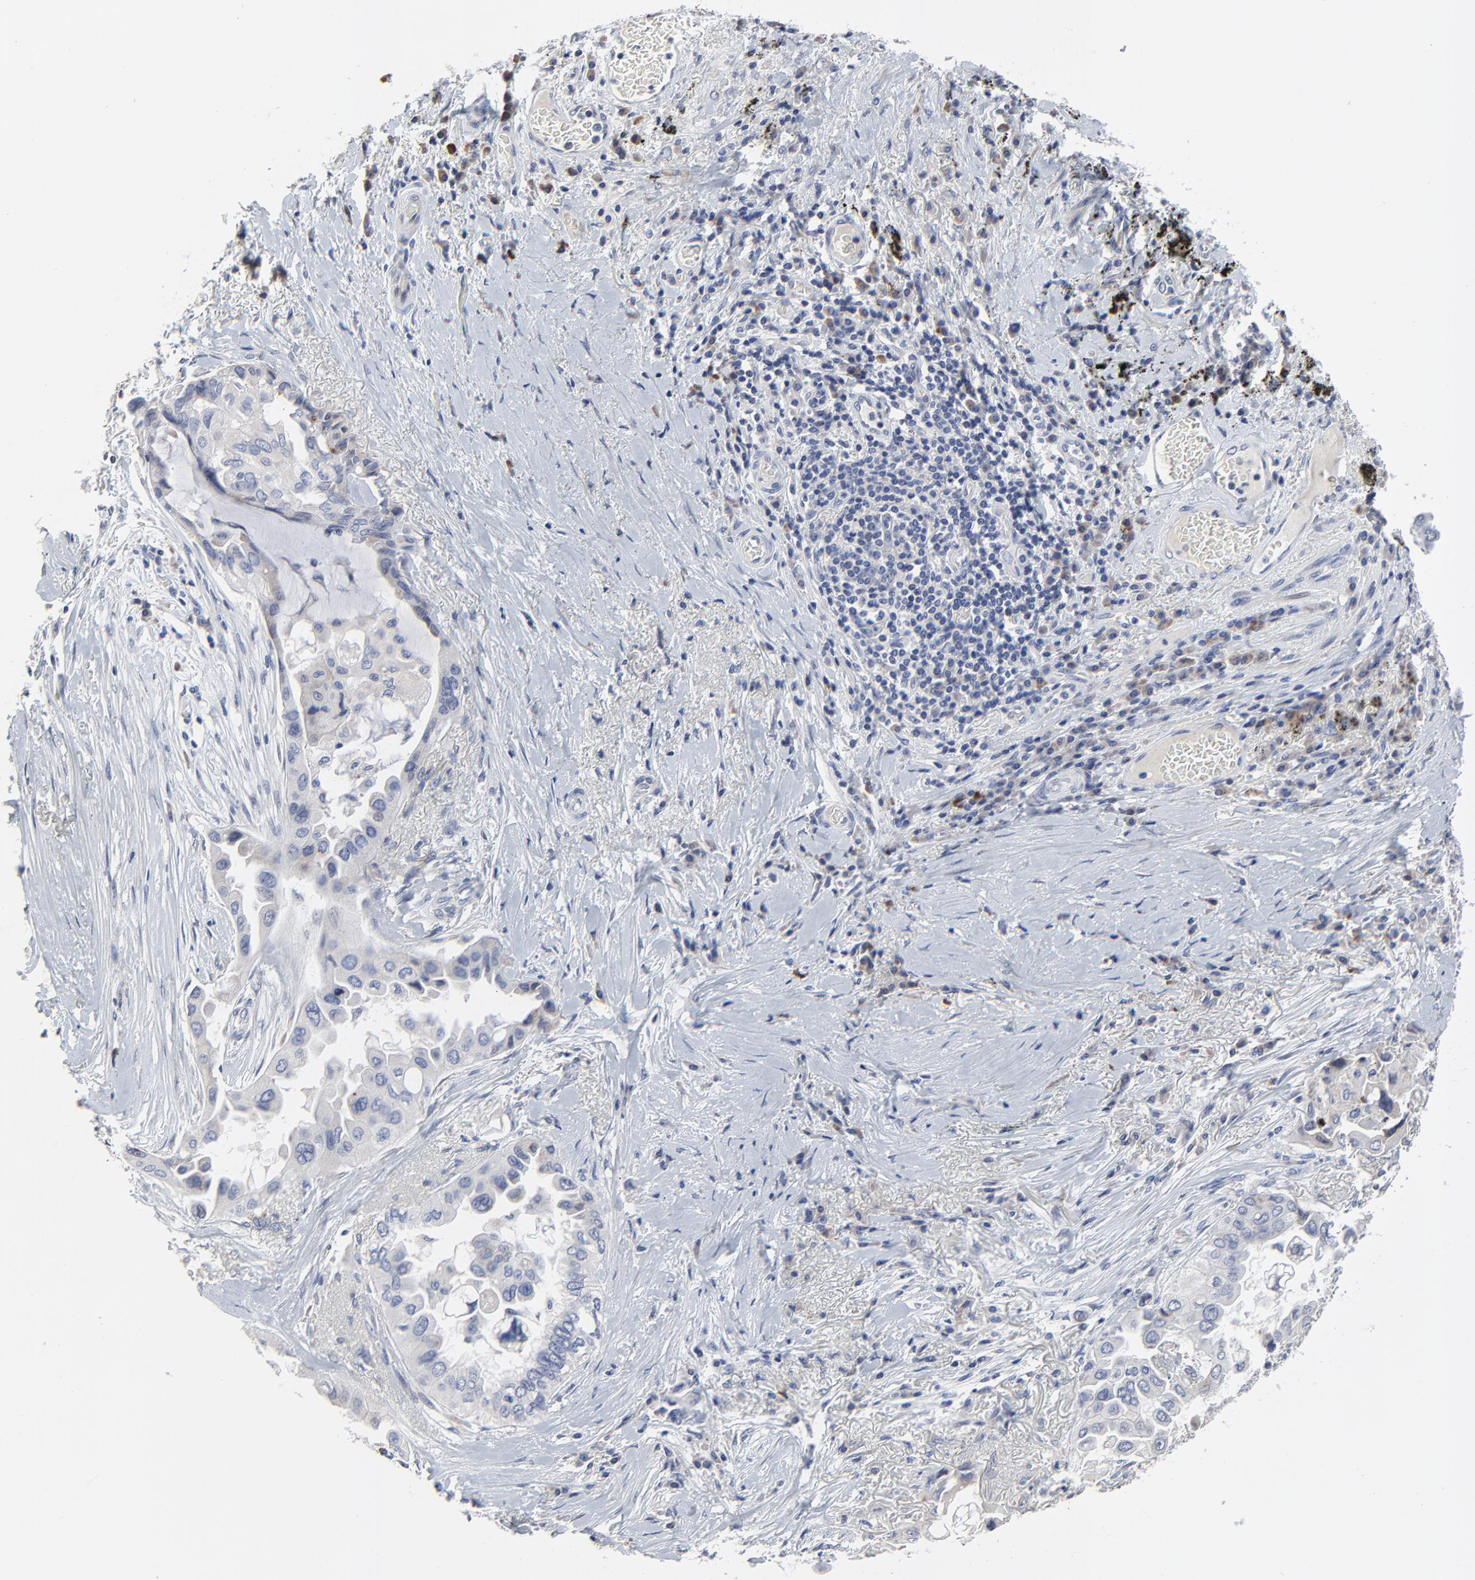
{"staining": {"intensity": "negative", "quantity": "none", "location": "none"}, "tissue": "lung cancer", "cell_type": "Tumor cells", "image_type": "cancer", "snomed": [{"axis": "morphology", "description": "Adenocarcinoma, NOS"}, {"axis": "topography", "description": "Lung"}], "caption": "The micrograph exhibits no staining of tumor cells in lung adenocarcinoma. The staining was performed using DAB (3,3'-diaminobenzidine) to visualize the protein expression in brown, while the nuclei were stained in blue with hematoxylin (Magnification: 20x).", "gene": "NLGN3", "patient": {"sex": "female", "age": 76}}